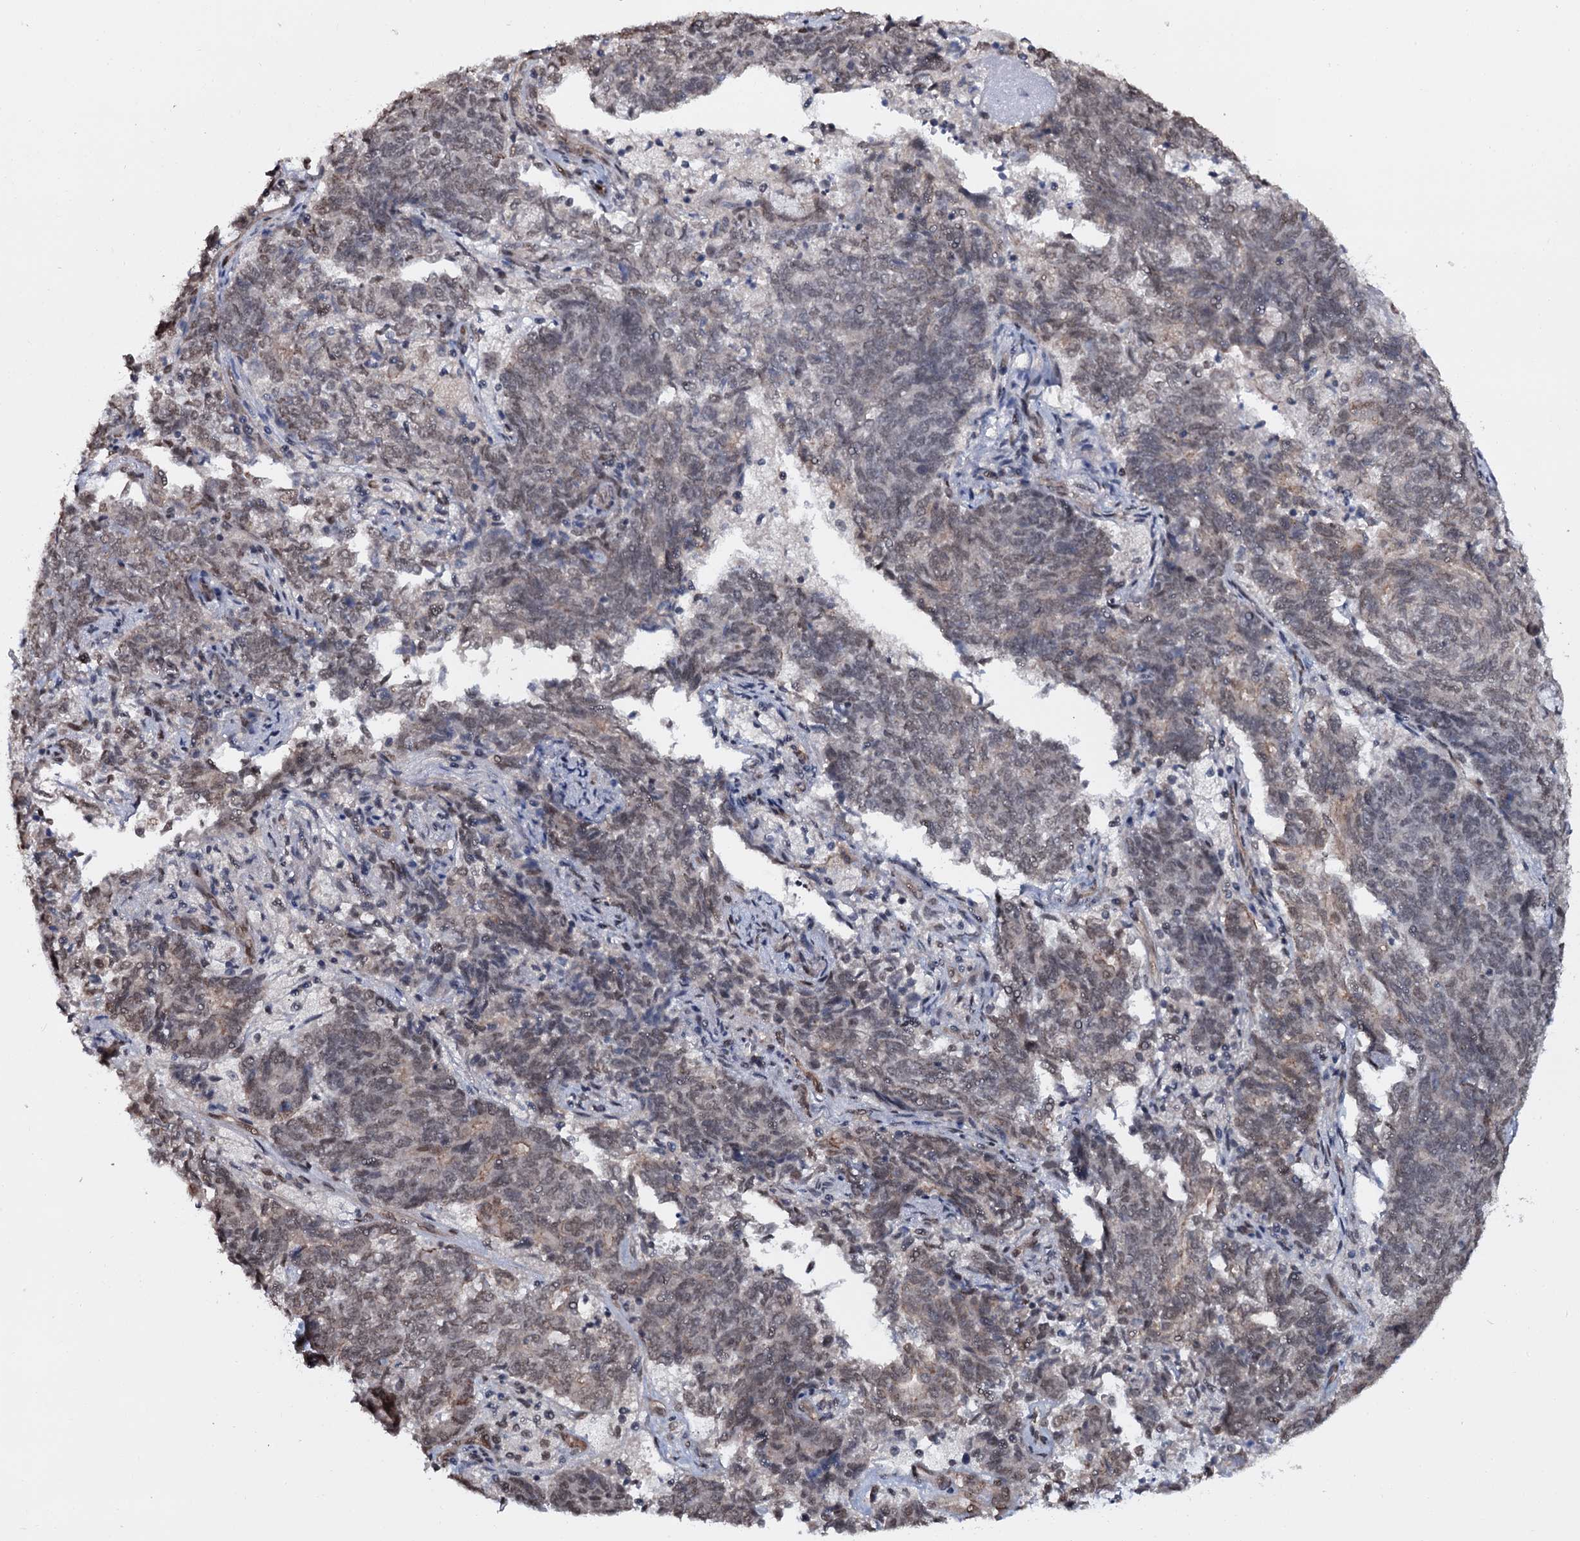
{"staining": {"intensity": "moderate", "quantity": "<25%", "location": "nuclear"}, "tissue": "endometrial cancer", "cell_type": "Tumor cells", "image_type": "cancer", "snomed": [{"axis": "morphology", "description": "Adenocarcinoma, NOS"}, {"axis": "topography", "description": "Endometrium"}], "caption": "Immunohistochemistry (IHC) (DAB (3,3'-diaminobenzidine)) staining of adenocarcinoma (endometrial) exhibits moderate nuclear protein positivity in about <25% of tumor cells.", "gene": "SH2D4B", "patient": {"sex": "female", "age": 80}}